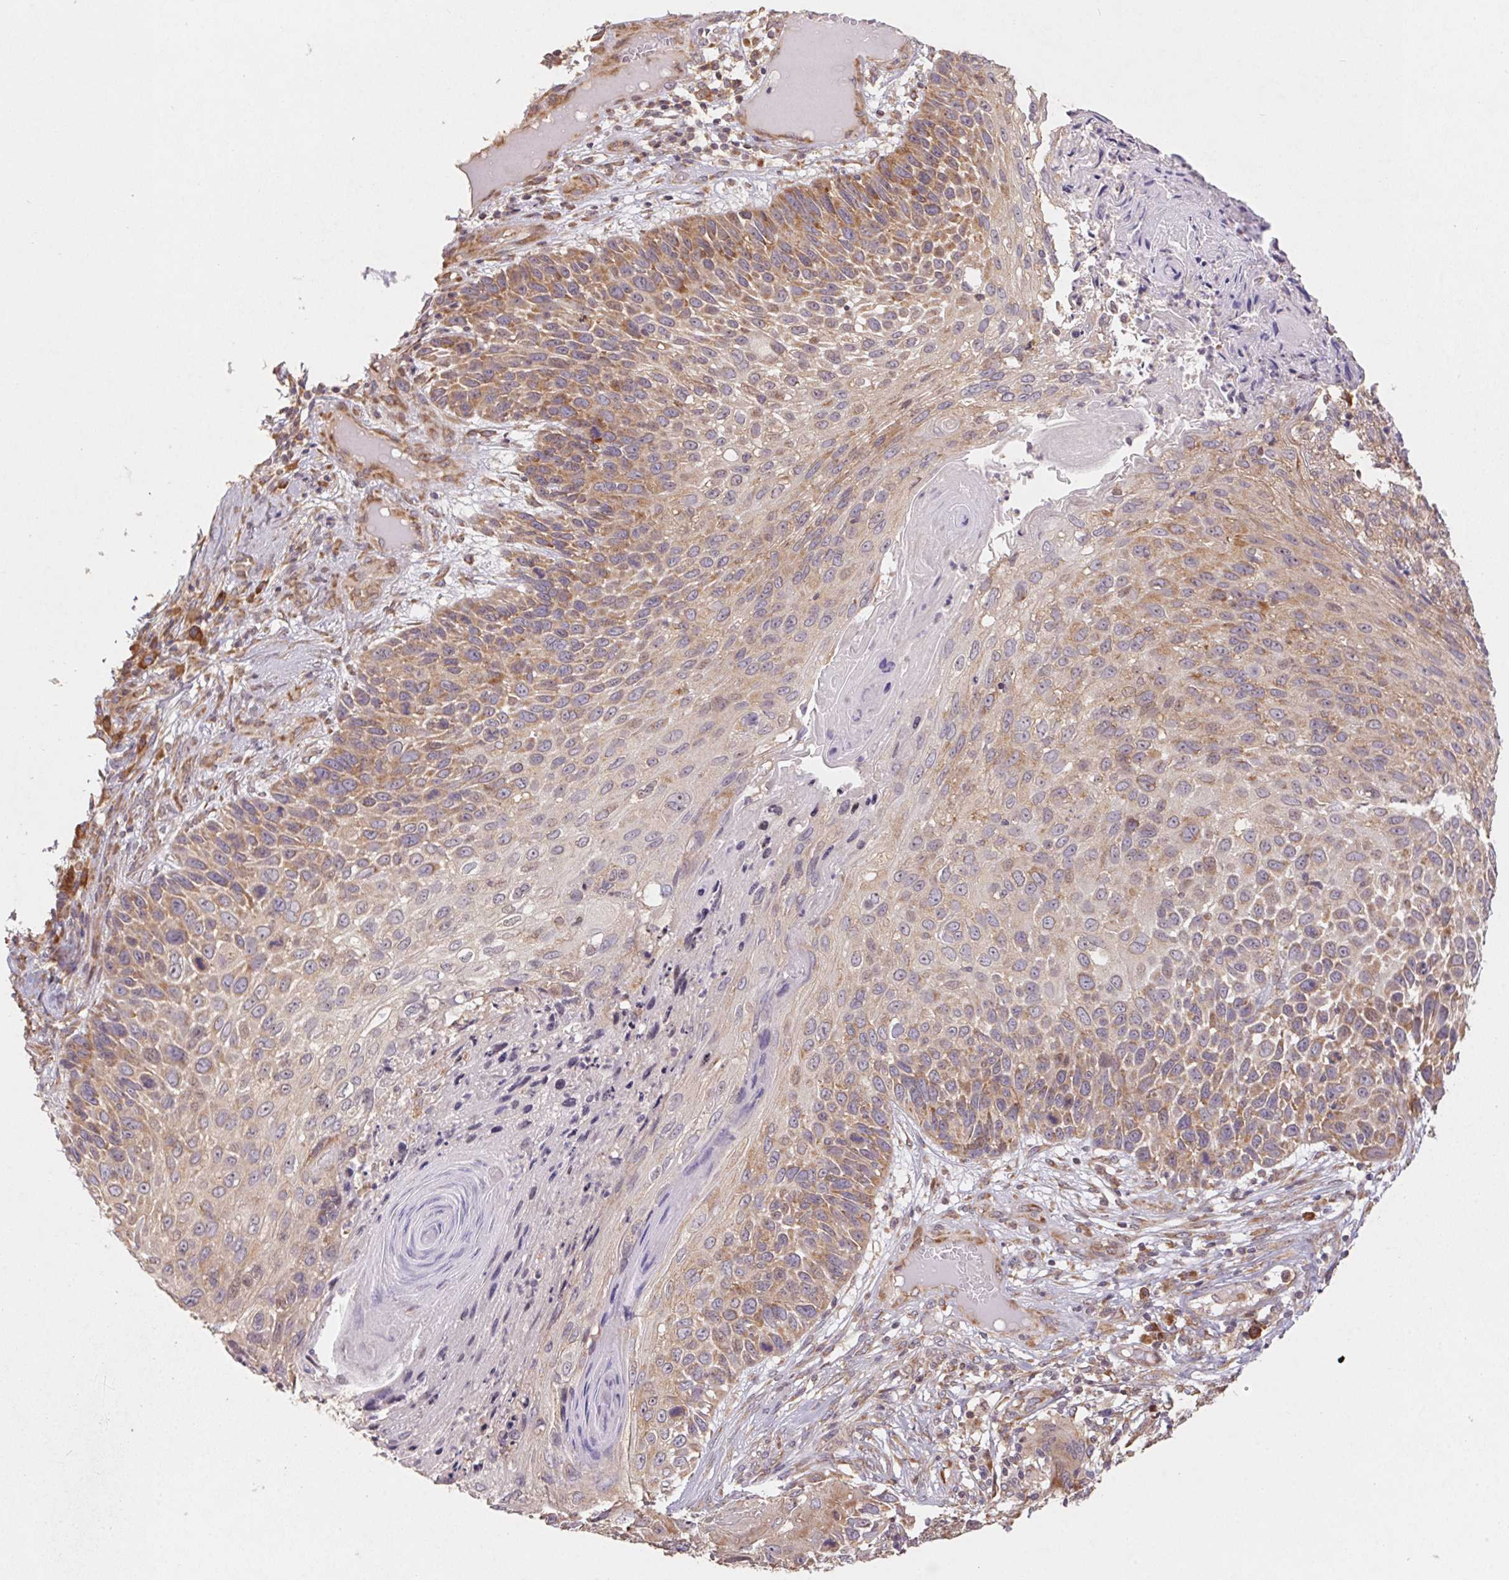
{"staining": {"intensity": "weak", "quantity": "25%-75%", "location": "cytoplasmic/membranous"}, "tissue": "skin cancer", "cell_type": "Tumor cells", "image_type": "cancer", "snomed": [{"axis": "morphology", "description": "Squamous cell carcinoma, NOS"}, {"axis": "topography", "description": "Skin"}], "caption": "Skin cancer (squamous cell carcinoma) stained for a protein (brown) displays weak cytoplasmic/membranous positive expression in approximately 25%-75% of tumor cells.", "gene": "RPL27A", "patient": {"sex": "male", "age": 92}}